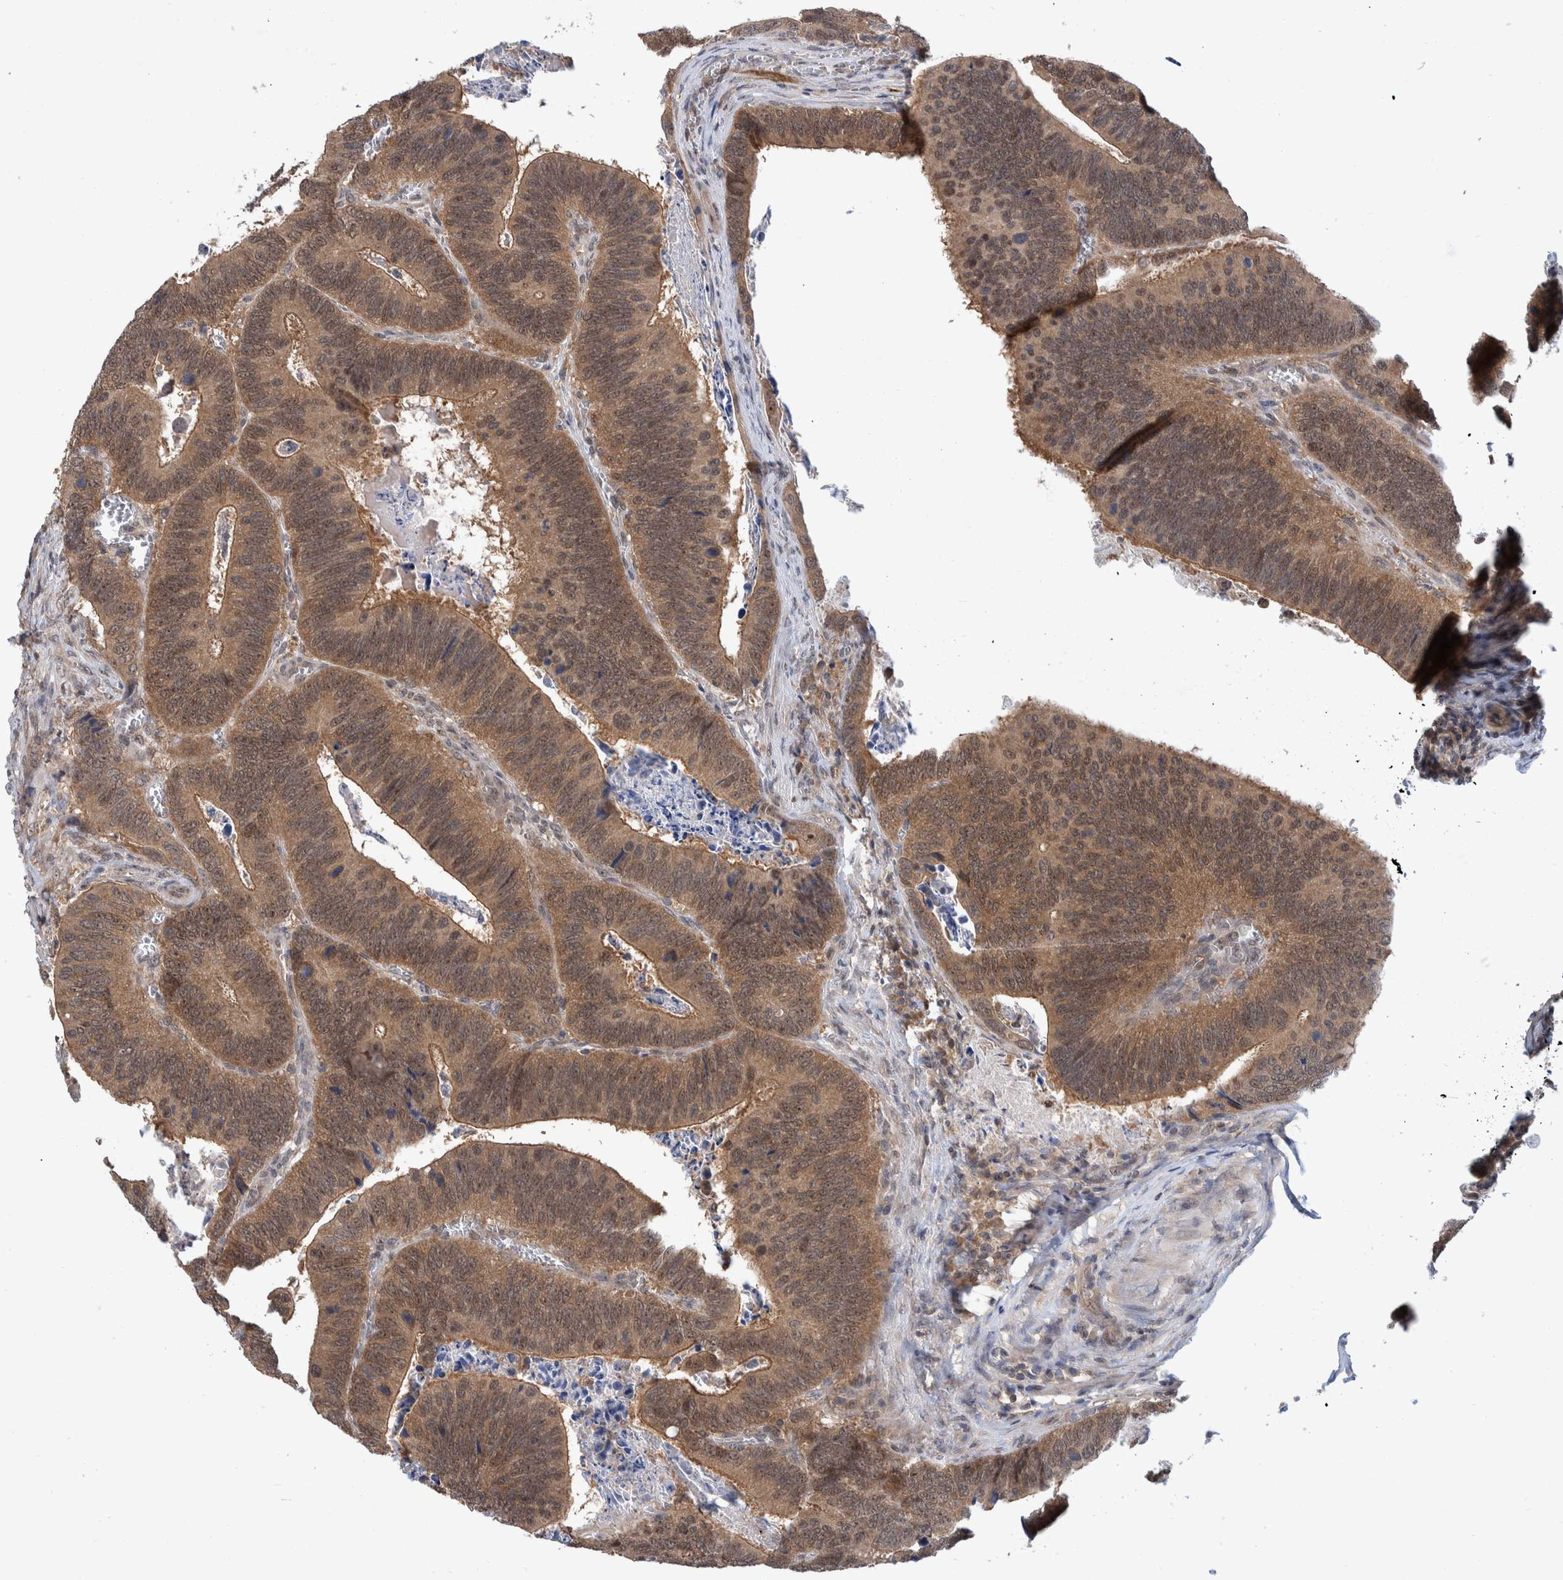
{"staining": {"intensity": "moderate", "quantity": ">75%", "location": "cytoplasmic/membranous,nuclear"}, "tissue": "colorectal cancer", "cell_type": "Tumor cells", "image_type": "cancer", "snomed": [{"axis": "morphology", "description": "Inflammation, NOS"}, {"axis": "morphology", "description": "Adenocarcinoma, NOS"}, {"axis": "topography", "description": "Colon"}], "caption": "The immunohistochemical stain labels moderate cytoplasmic/membranous and nuclear positivity in tumor cells of colorectal cancer (adenocarcinoma) tissue.", "gene": "PLPBP", "patient": {"sex": "male", "age": 72}}